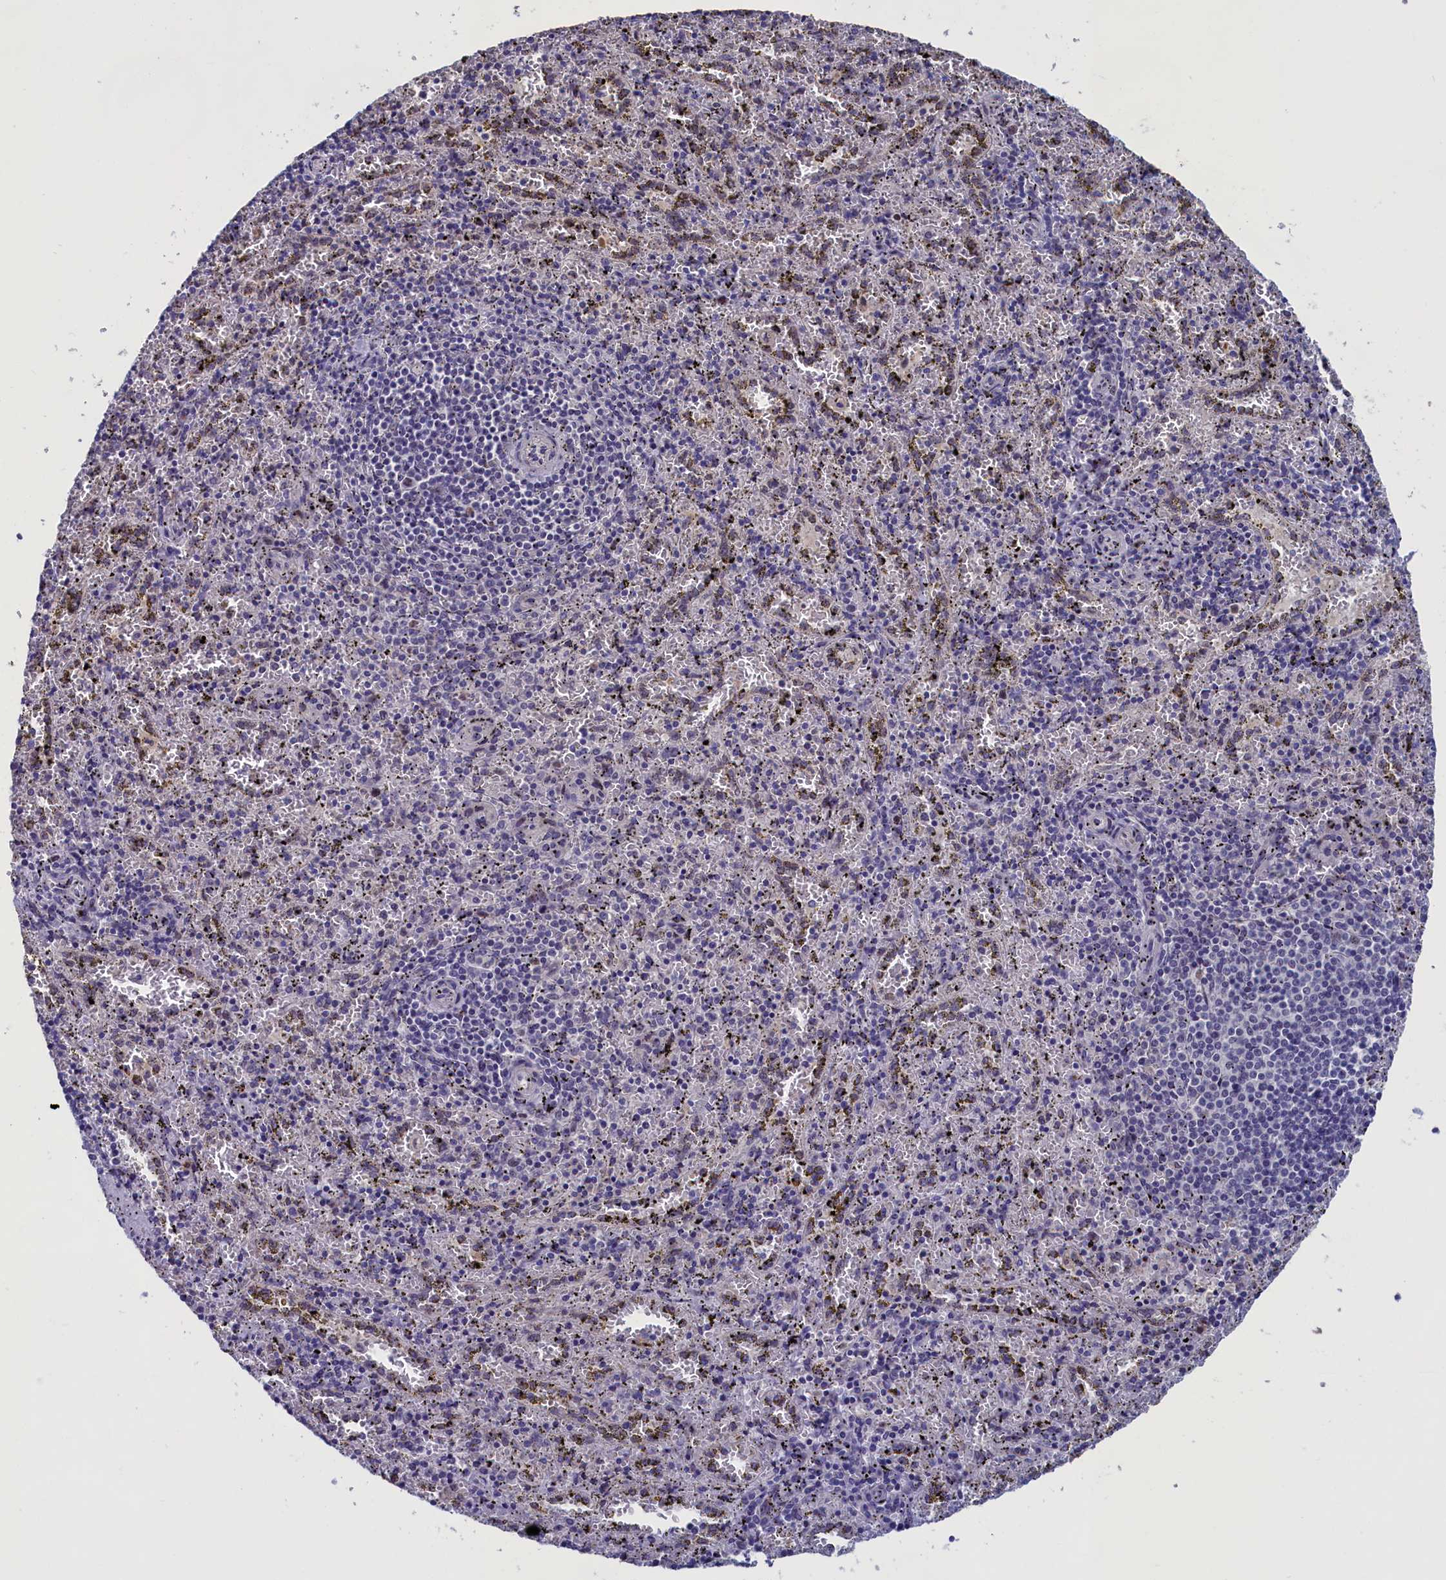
{"staining": {"intensity": "moderate", "quantity": "<25%", "location": "cytoplasmic/membranous"}, "tissue": "spleen", "cell_type": "Cells in red pulp", "image_type": "normal", "snomed": [{"axis": "morphology", "description": "Normal tissue, NOS"}, {"axis": "topography", "description": "Spleen"}], "caption": "Approximately <25% of cells in red pulp in normal spleen display moderate cytoplasmic/membranous protein expression as visualized by brown immunohistochemical staining.", "gene": "LIG1", "patient": {"sex": "male", "age": 11}}